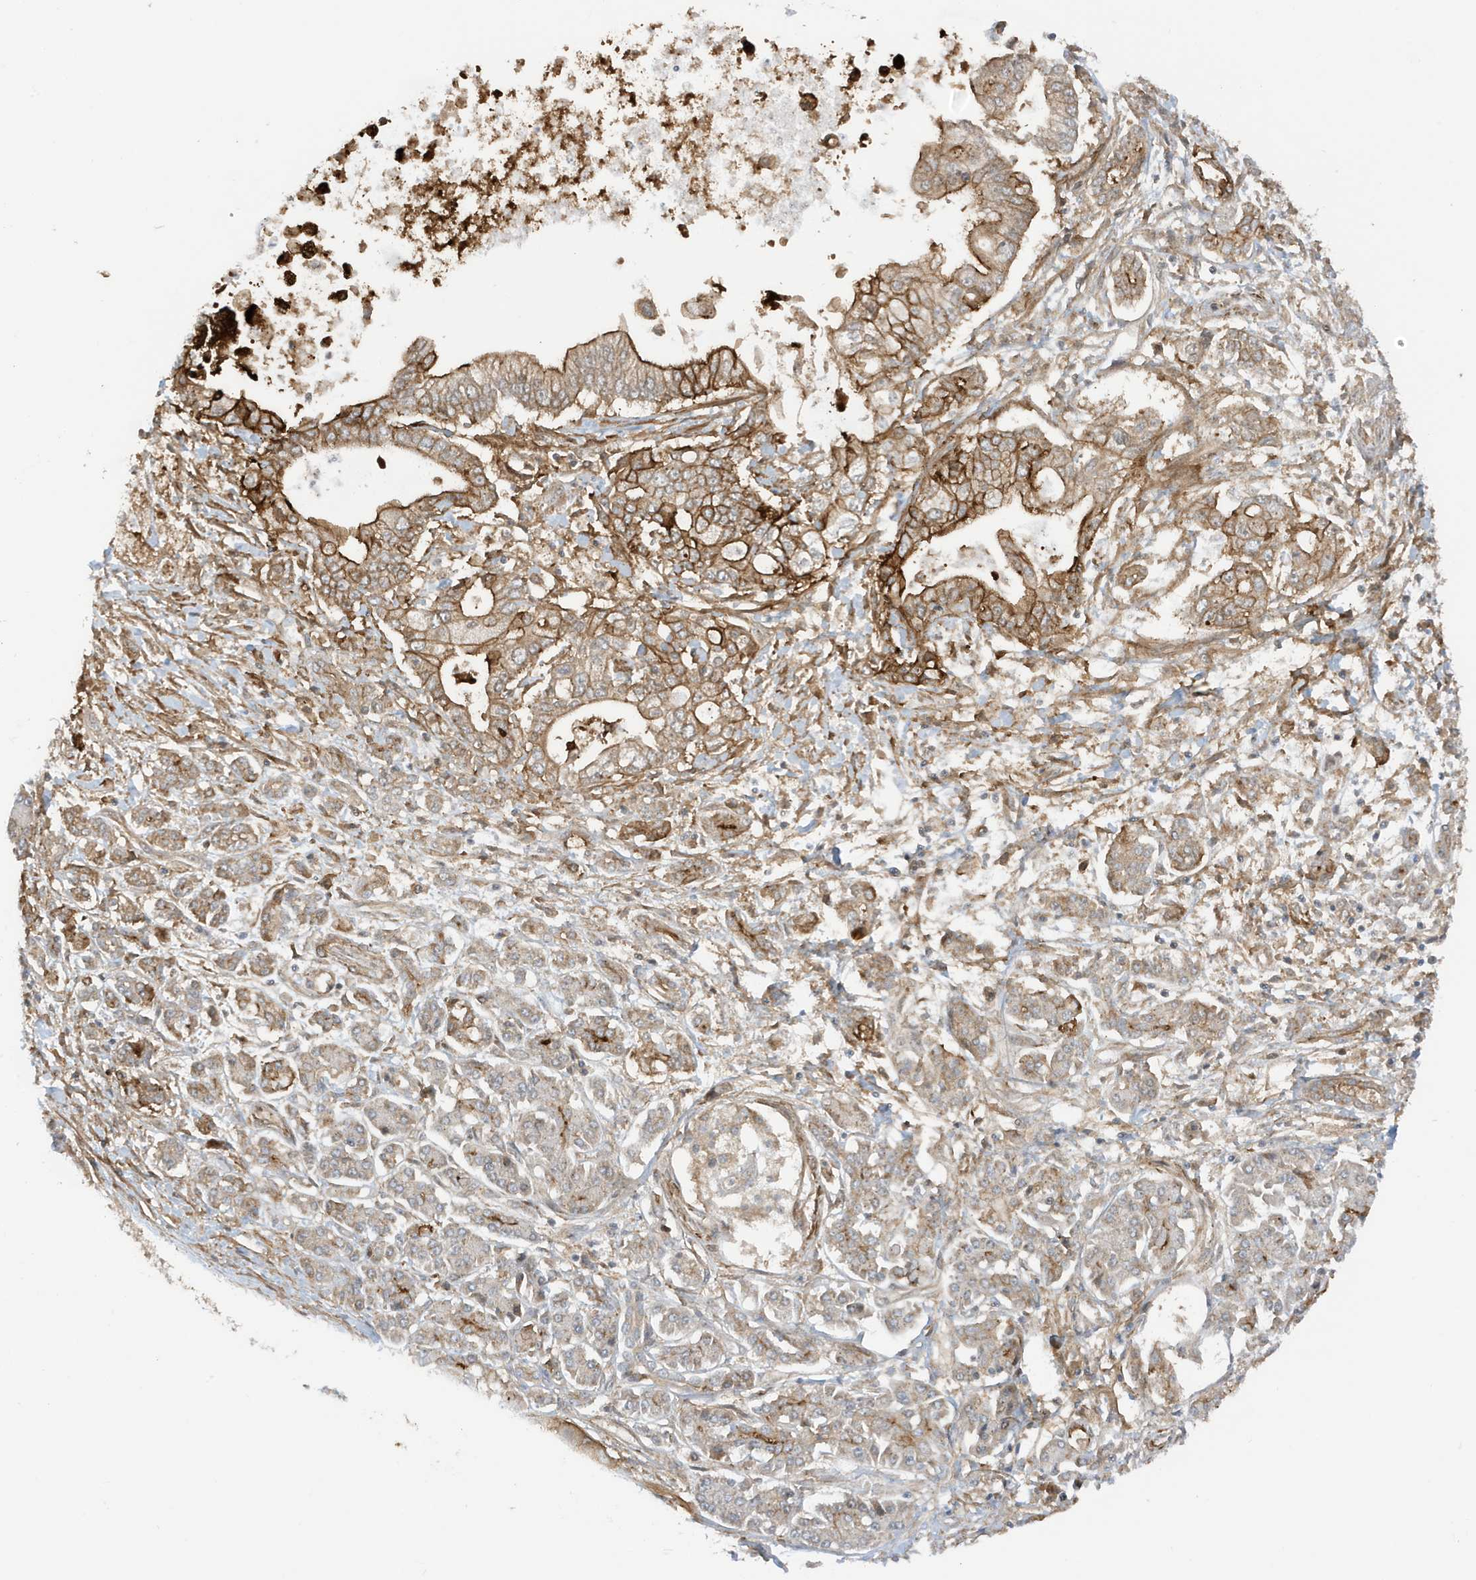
{"staining": {"intensity": "moderate", "quantity": ">75%", "location": "cytoplasmic/membranous"}, "tissue": "pancreatic cancer", "cell_type": "Tumor cells", "image_type": "cancer", "snomed": [{"axis": "morphology", "description": "Adenocarcinoma, NOS"}, {"axis": "topography", "description": "Pancreas"}], "caption": "IHC histopathology image of pancreatic cancer stained for a protein (brown), which reveals medium levels of moderate cytoplasmic/membranous positivity in about >75% of tumor cells.", "gene": "CDC42EP3", "patient": {"sex": "male", "age": 69}}